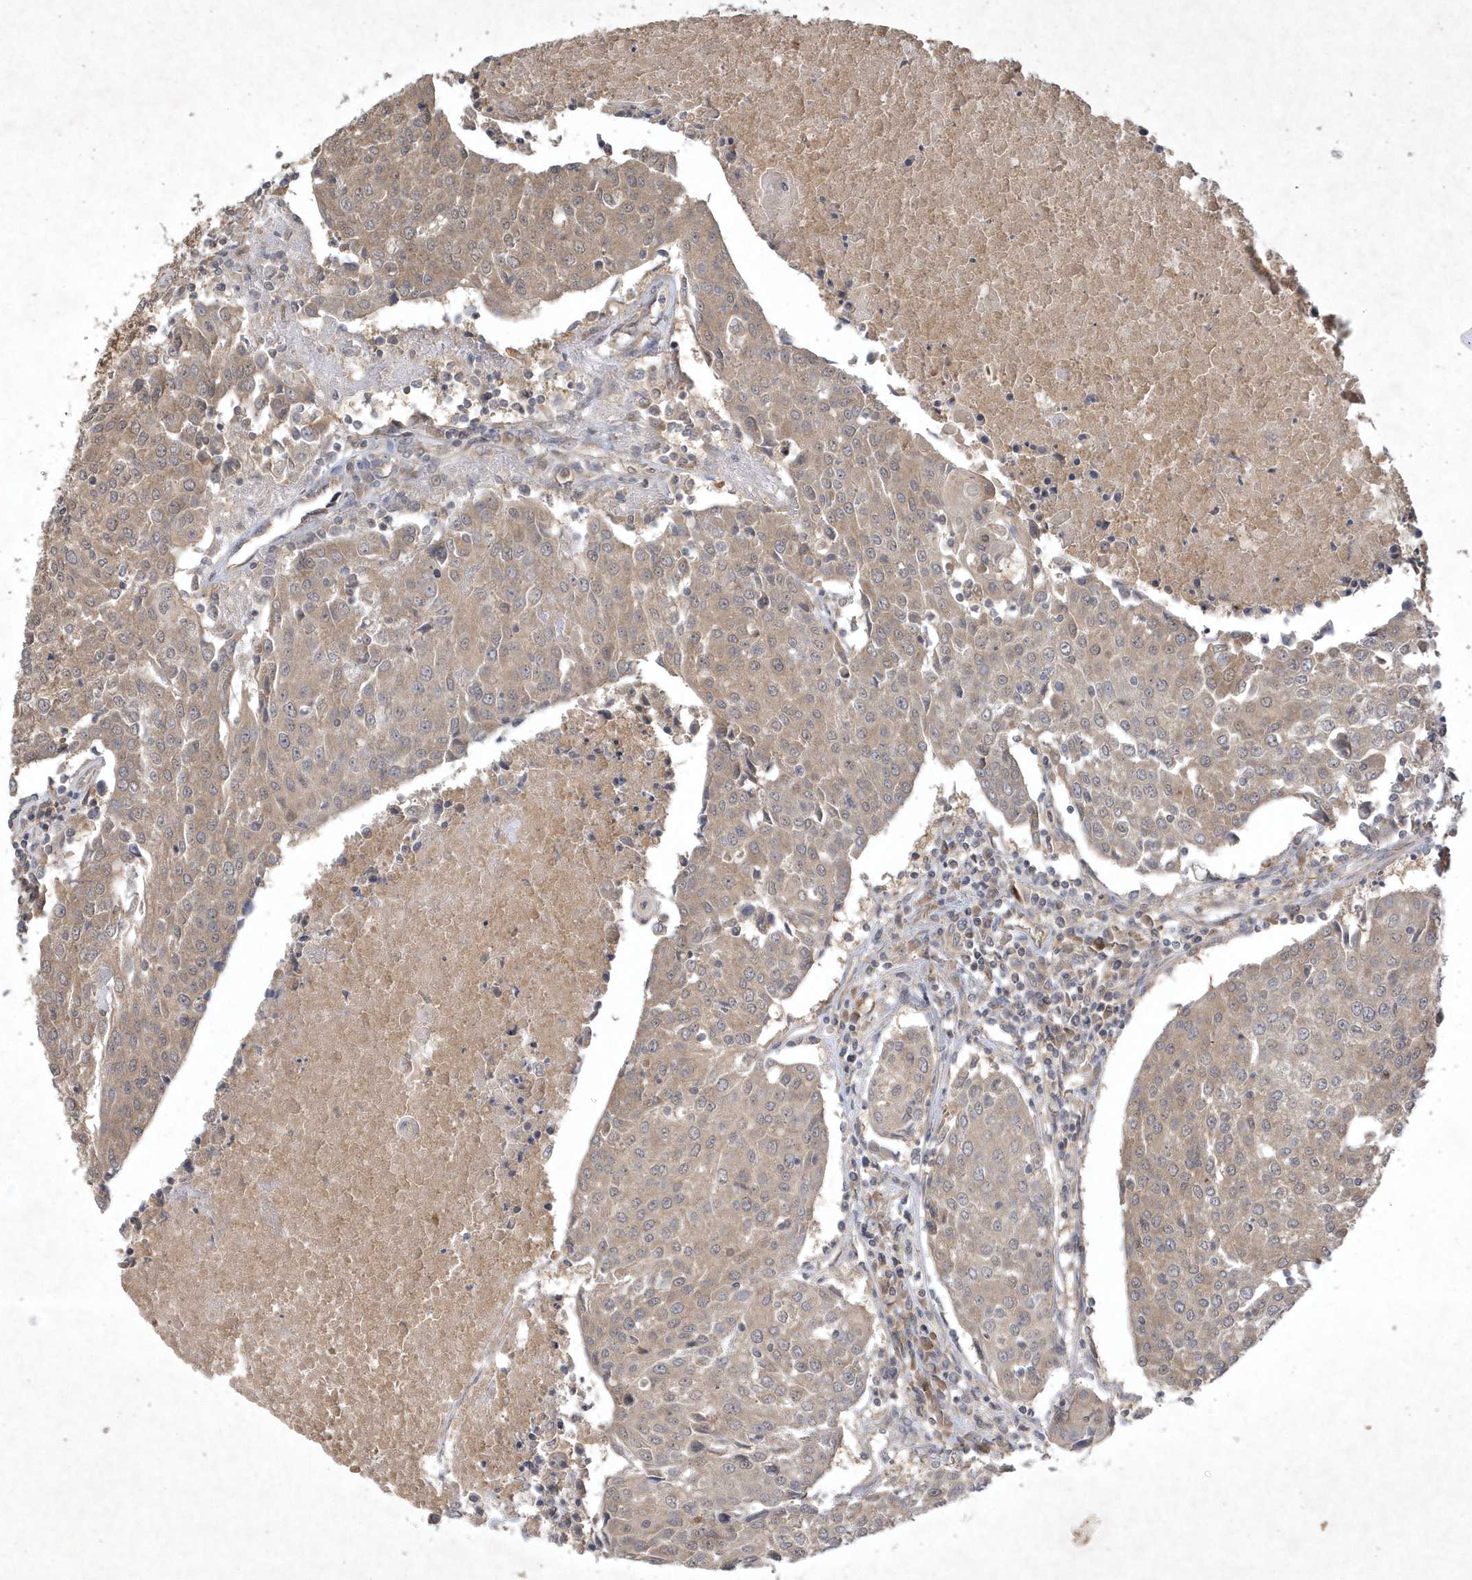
{"staining": {"intensity": "weak", "quantity": ">75%", "location": "cytoplasmic/membranous"}, "tissue": "urothelial cancer", "cell_type": "Tumor cells", "image_type": "cancer", "snomed": [{"axis": "morphology", "description": "Urothelial carcinoma, High grade"}, {"axis": "topography", "description": "Urinary bladder"}], "caption": "High-power microscopy captured an IHC photomicrograph of urothelial carcinoma (high-grade), revealing weak cytoplasmic/membranous staining in approximately >75% of tumor cells.", "gene": "AKR7A2", "patient": {"sex": "female", "age": 85}}